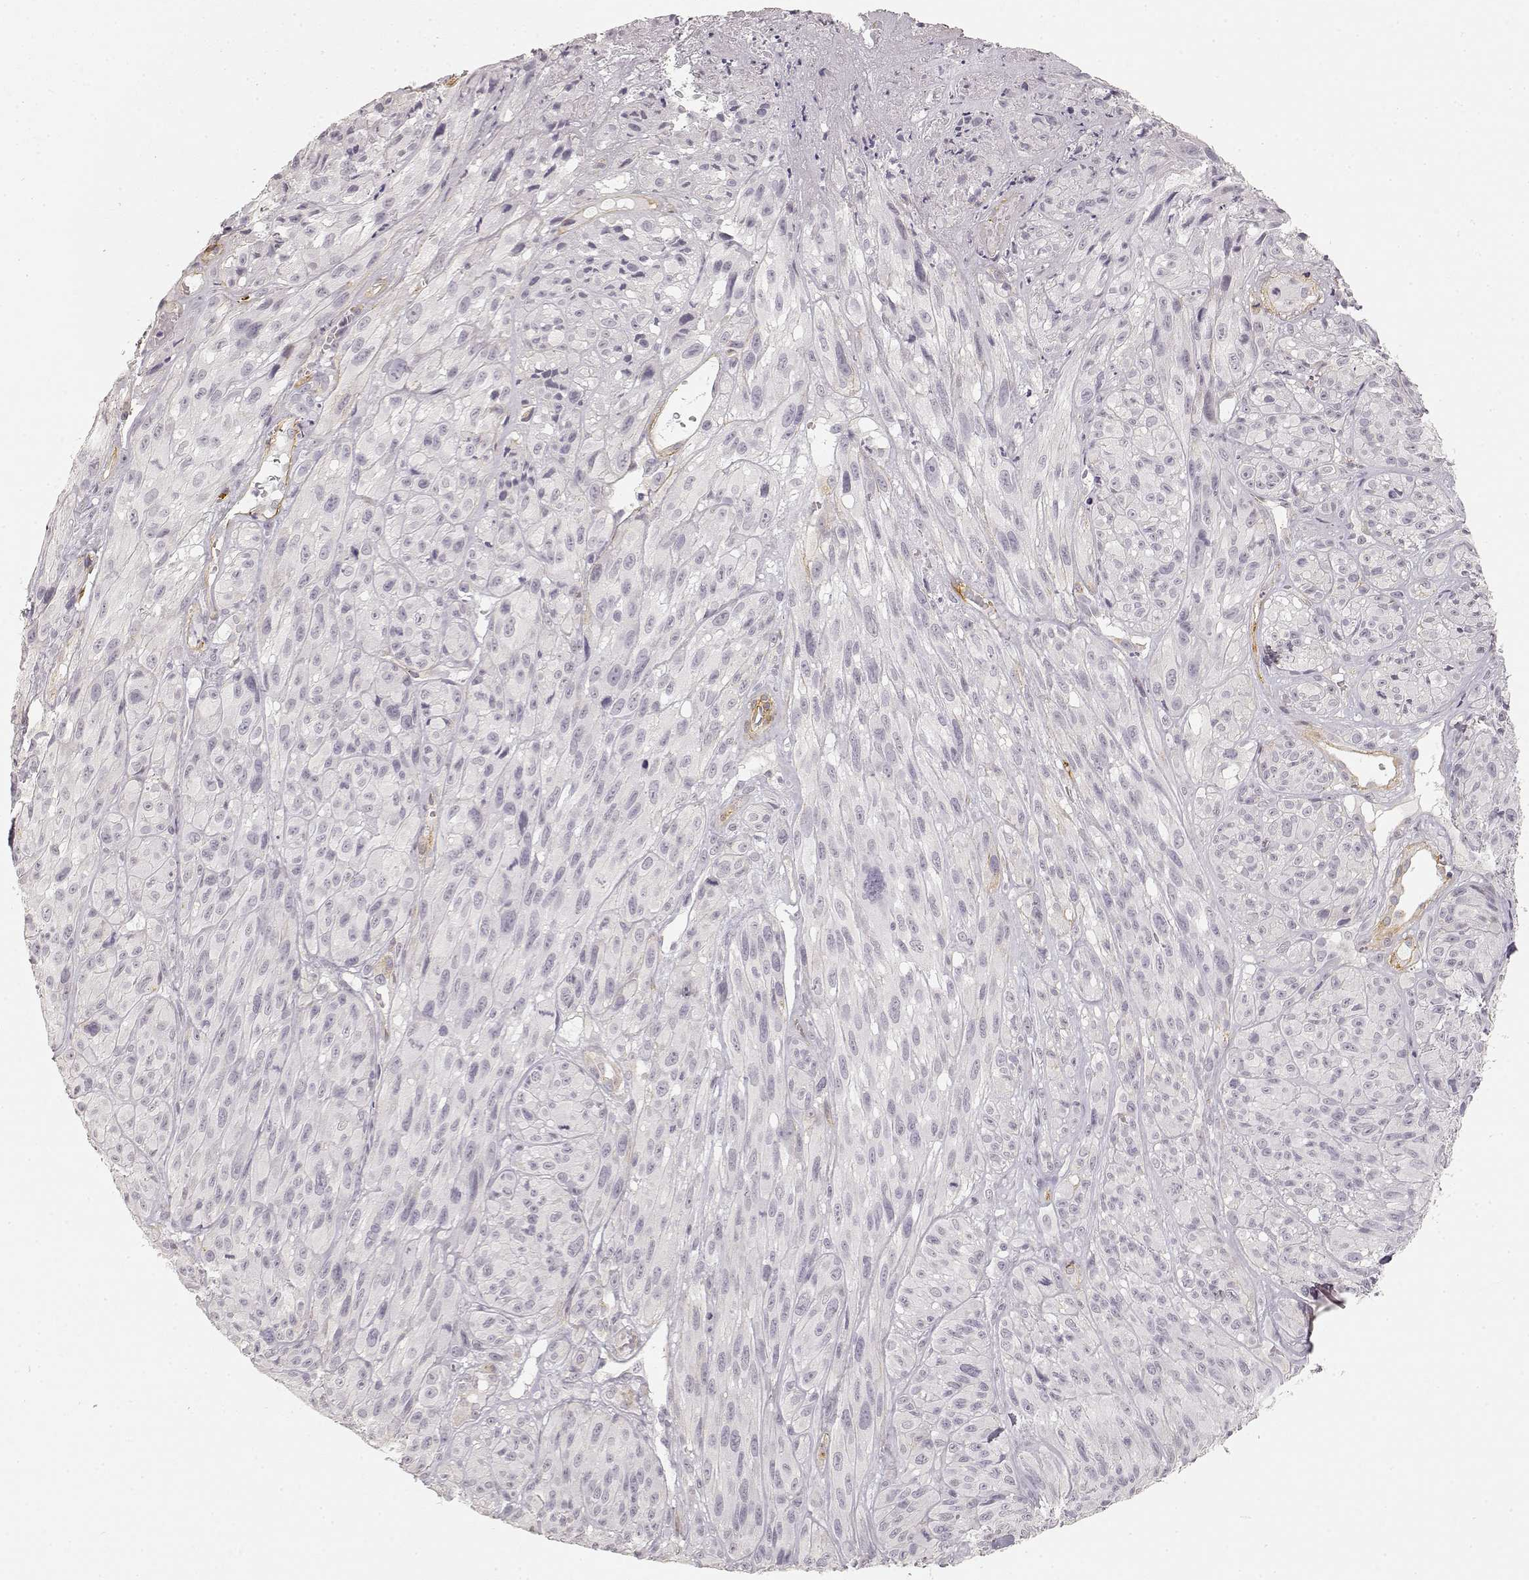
{"staining": {"intensity": "negative", "quantity": "none", "location": "none"}, "tissue": "melanoma", "cell_type": "Tumor cells", "image_type": "cancer", "snomed": [{"axis": "morphology", "description": "Malignant melanoma, NOS"}, {"axis": "topography", "description": "Skin"}], "caption": "This is an IHC histopathology image of malignant melanoma. There is no staining in tumor cells.", "gene": "LAMA4", "patient": {"sex": "male", "age": 51}}